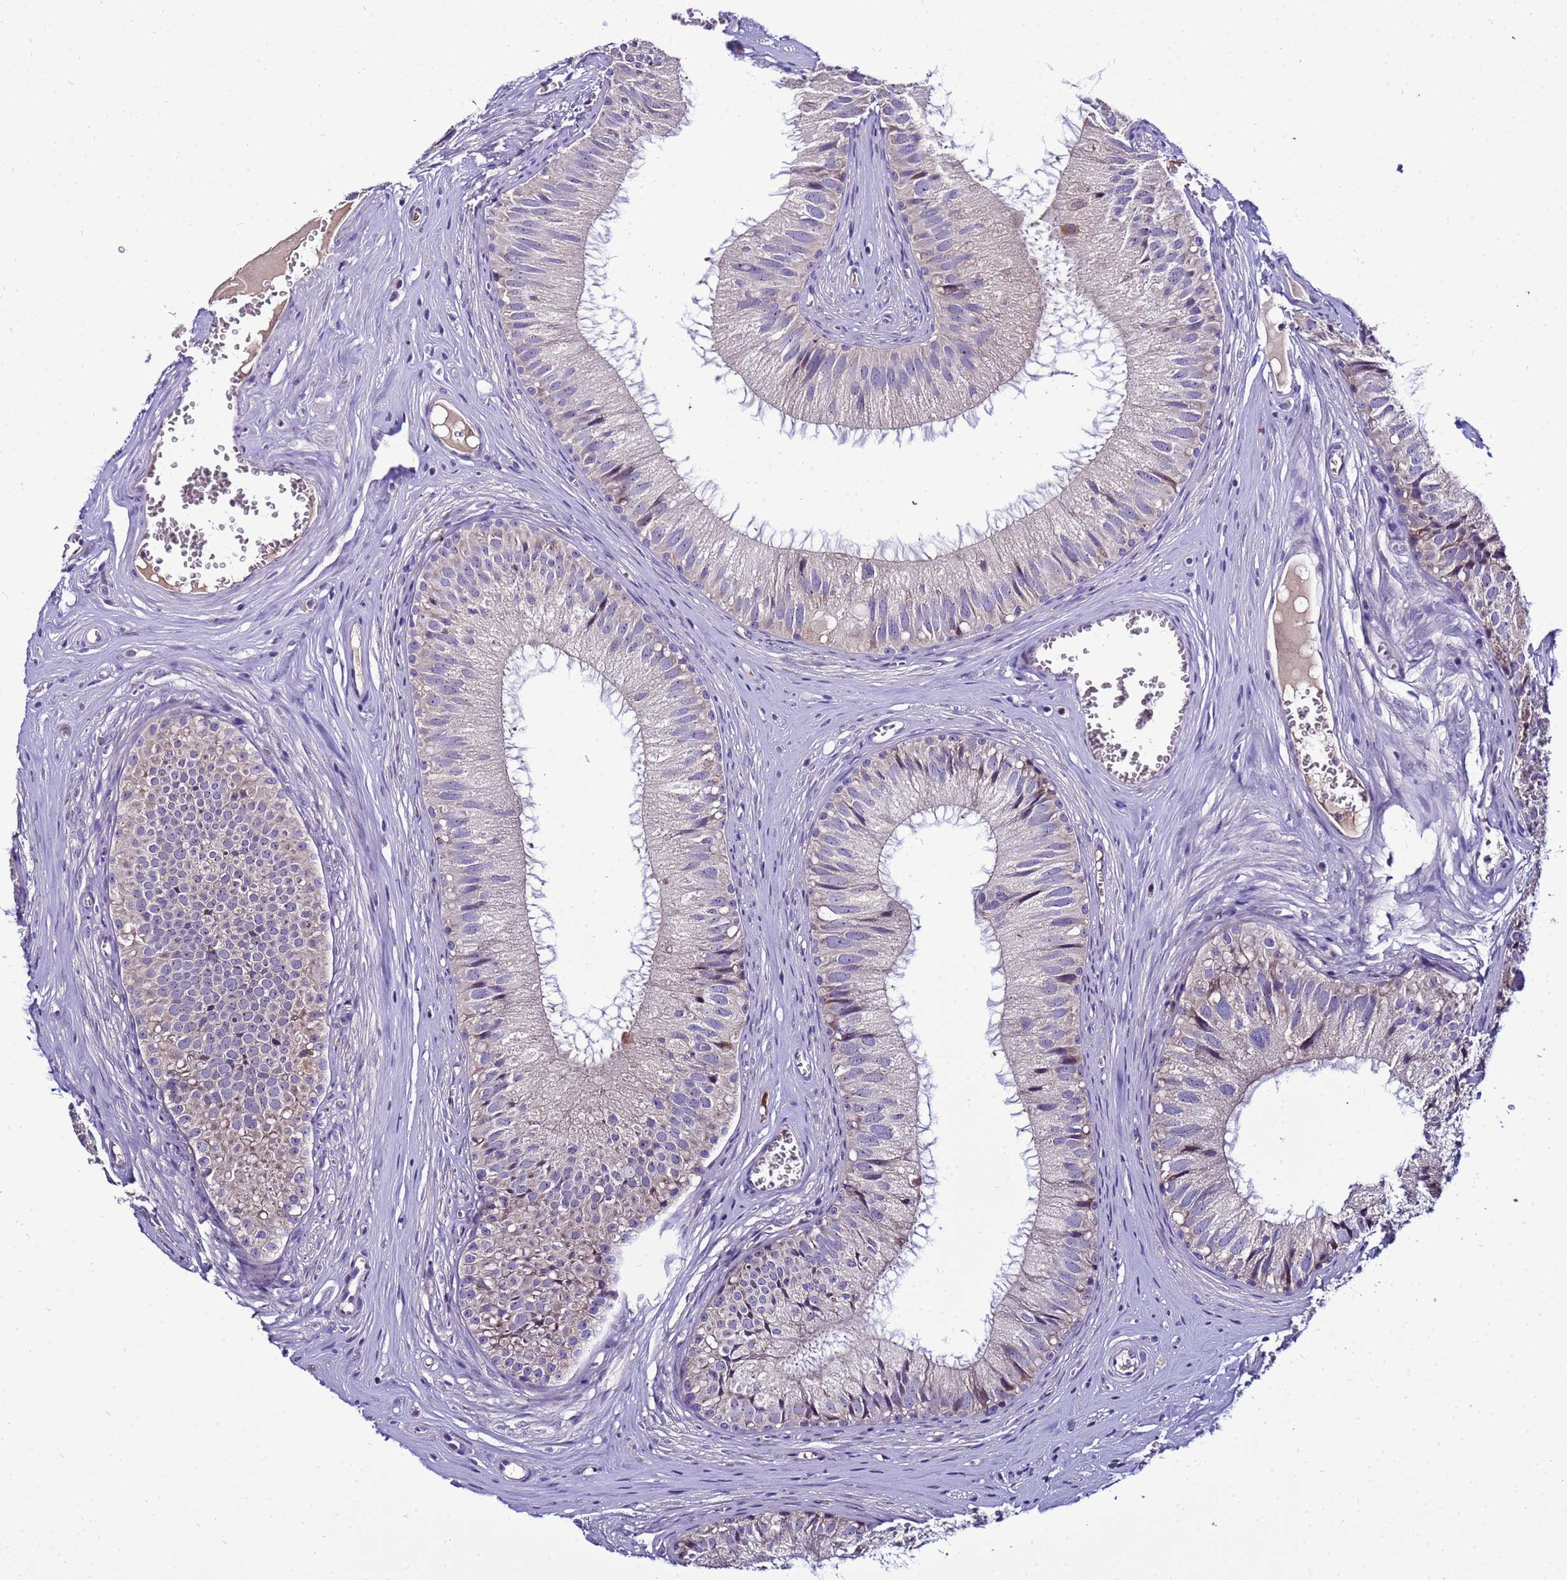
{"staining": {"intensity": "weak", "quantity": "<25%", "location": "cytoplasmic/membranous"}, "tissue": "epididymis", "cell_type": "Glandular cells", "image_type": "normal", "snomed": [{"axis": "morphology", "description": "Normal tissue, NOS"}, {"axis": "topography", "description": "Epididymis"}], "caption": "DAB immunohistochemical staining of normal epididymis exhibits no significant positivity in glandular cells. (DAB (3,3'-diaminobenzidine) IHC with hematoxylin counter stain).", "gene": "NOL8", "patient": {"sex": "male", "age": 36}}